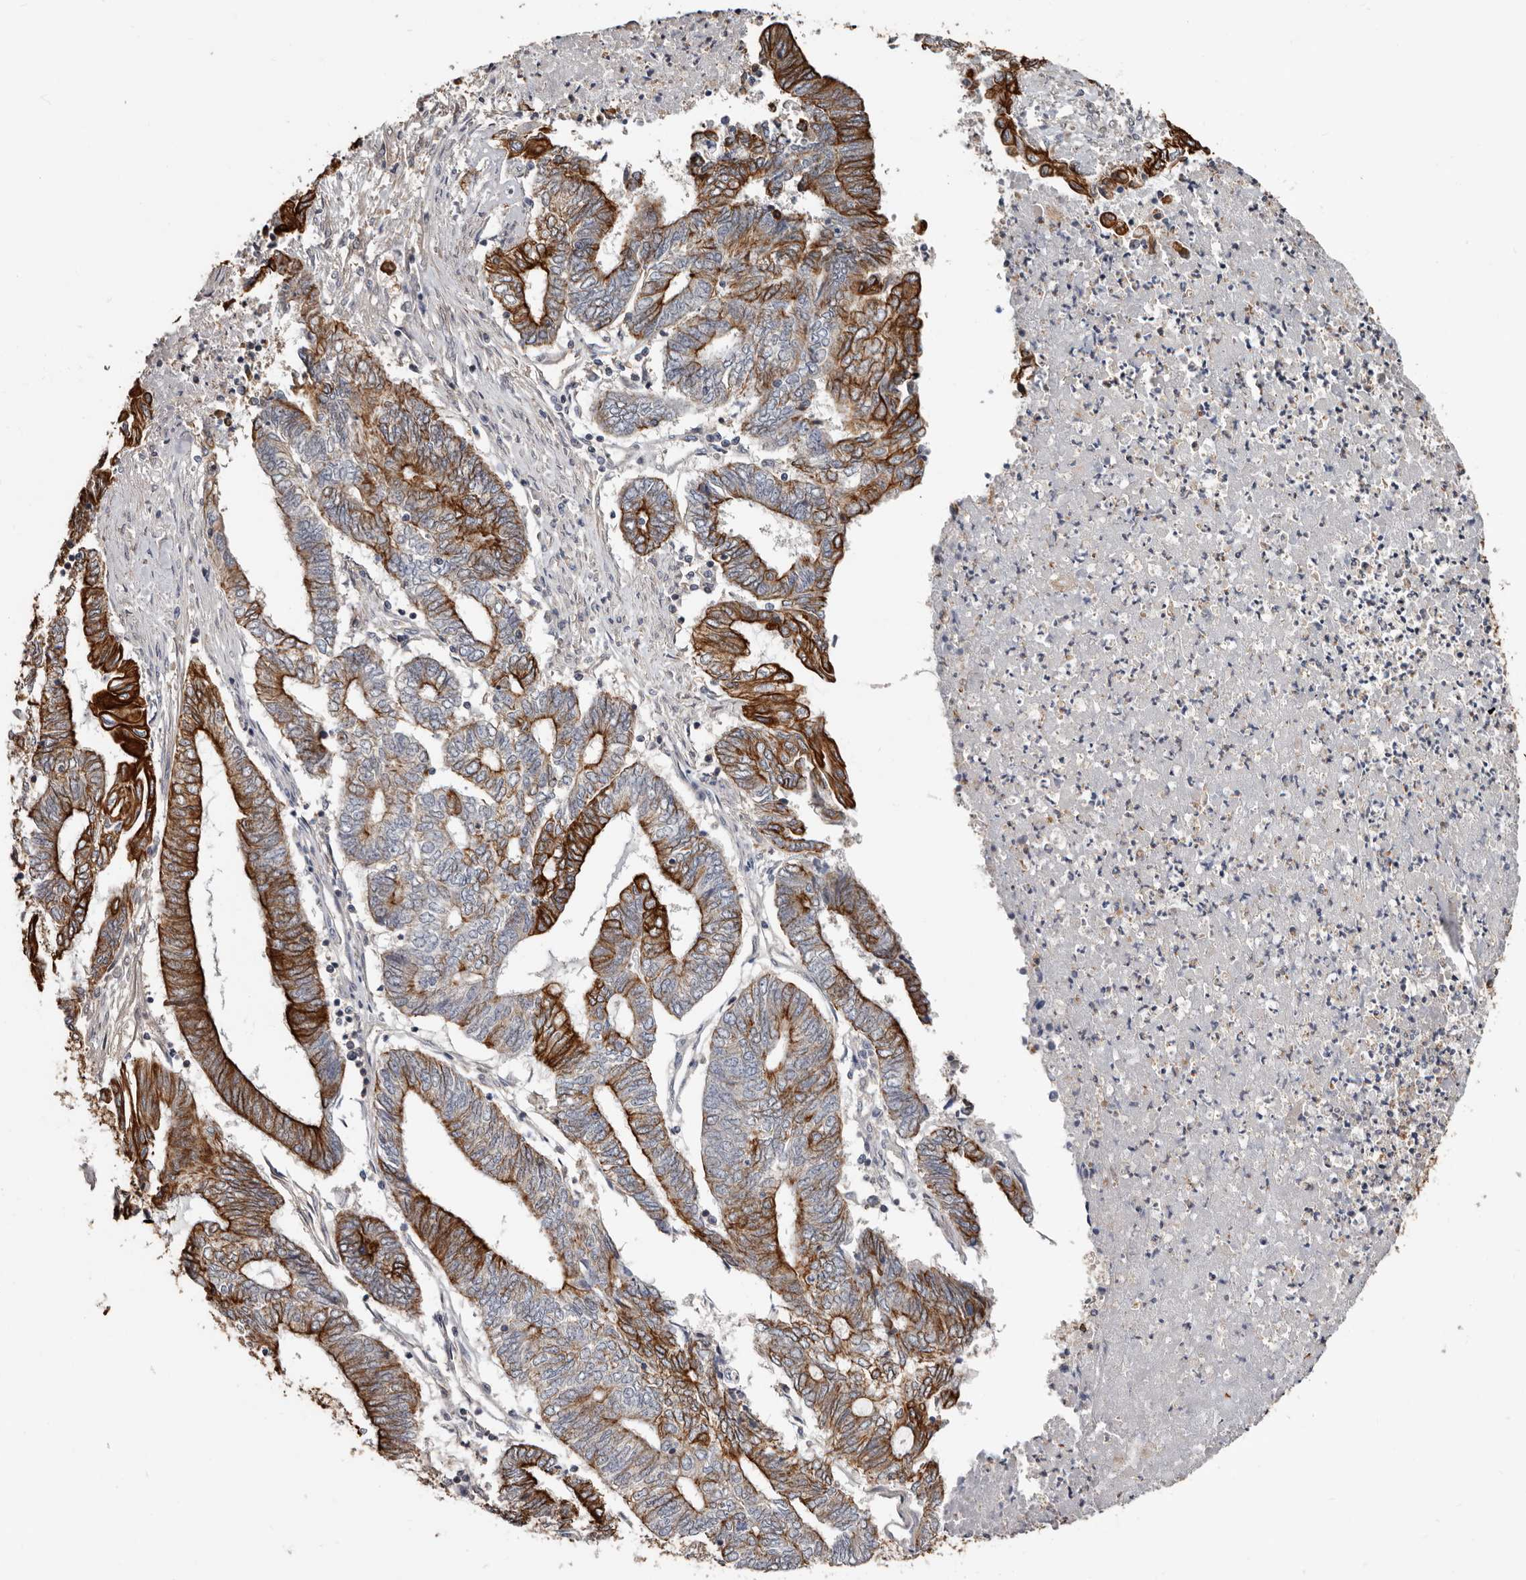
{"staining": {"intensity": "strong", "quantity": ">75%", "location": "cytoplasmic/membranous"}, "tissue": "endometrial cancer", "cell_type": "Tumor cells", "image_type": "cancer", "snomed": [{"axis": "morphology", "description": "Adenocarcinoma, NOS"}, {"axis": "topography", "description": "Uterus"}, {"axis": "topography", "description": "Endometrium"}], "caption": "Human endometrial cancer (adenocarcinoma) stained with a protein marker shows strong staining in tumor cells.", "gene": "MRPL18", "patient": {"sex": "female", "age": 70}}